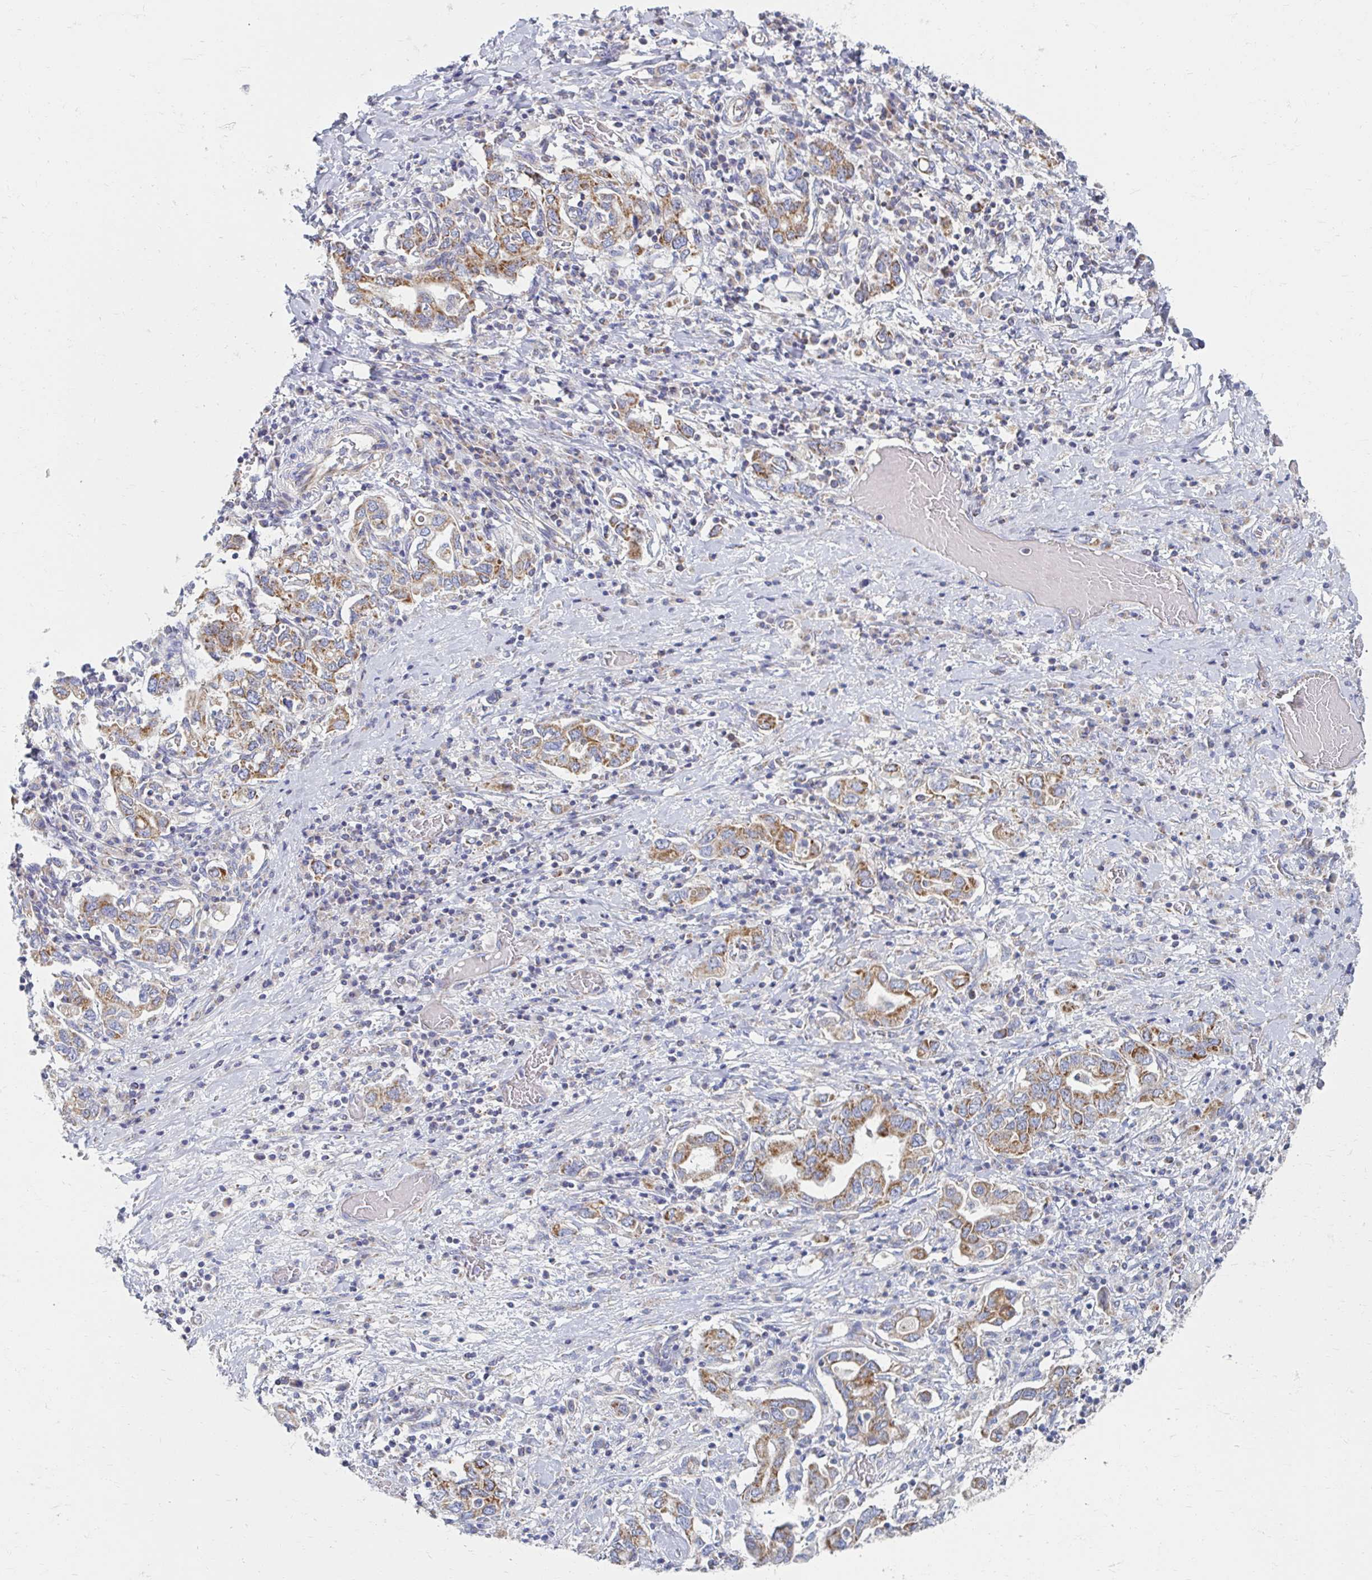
{"staining": {"intensity": "strong", "quantity": ">75%", "location": "cytoplasmic/membranous"}, "tissue": "stomach cancer", "cell_type": "Tumor cells", "image_type": "cancer", "snomed": [{"axis": "morphology", "description": "Adenocarcinoma, NOS"}, {"axis": "topography", "description": "Stomach, upper"}, {"axis": "topography", "description": "Stomach"}], "caption": "An image of human stomach adenocarcinoma stained for a protein shows strong cytoplasmic/membranous brown staining in tumor cells.", "gene": "MAVS", "patient": {"sex": "male", "age": 62}}